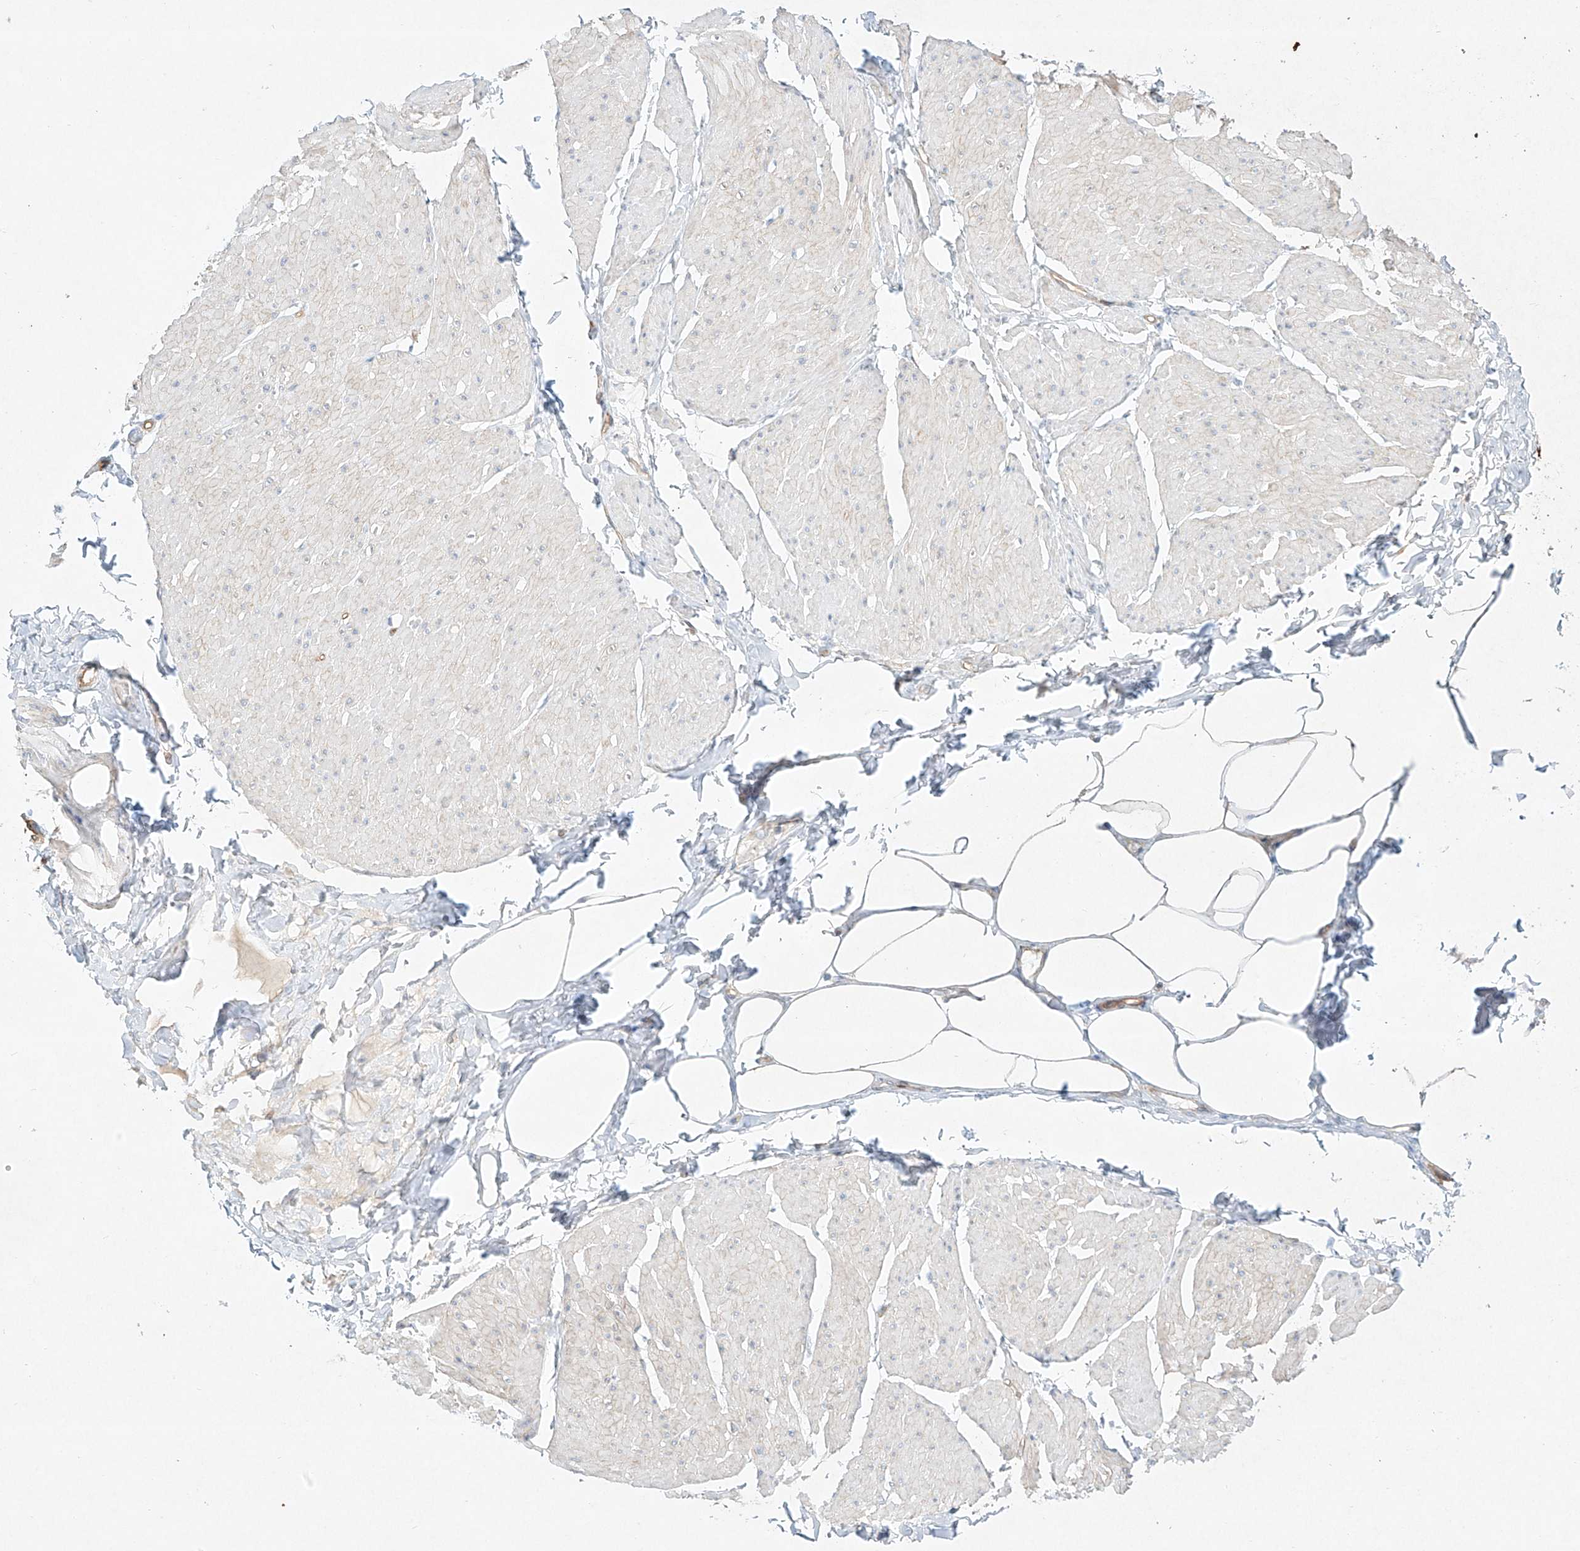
{"staining": {"intensity": "weak", "quantity": "25%-75%", "location": "cytoplasmic/membranous"}, "tissue": "smooth muscle", "cell_type": "Smooth muscle cells", "image_type": "normal", "snomed": [{"axis": "morphology", "description": "Urothelial carcinoma, High grade"}, {"axis": "topography", "description": "Urinary bladder"}], "caption": "IHC image of normal smooth muscle: smooth muscle stained using immunohistochemistry (IHC) exhibits low levels of weak protein expression localized specifically in the cytoplasmic/membranous of smooth muscle cells, appearing as a cytoplasmic/membranous brown color.", "gene": "REEP2", "patient": {"sex": "male", "age": 46}}